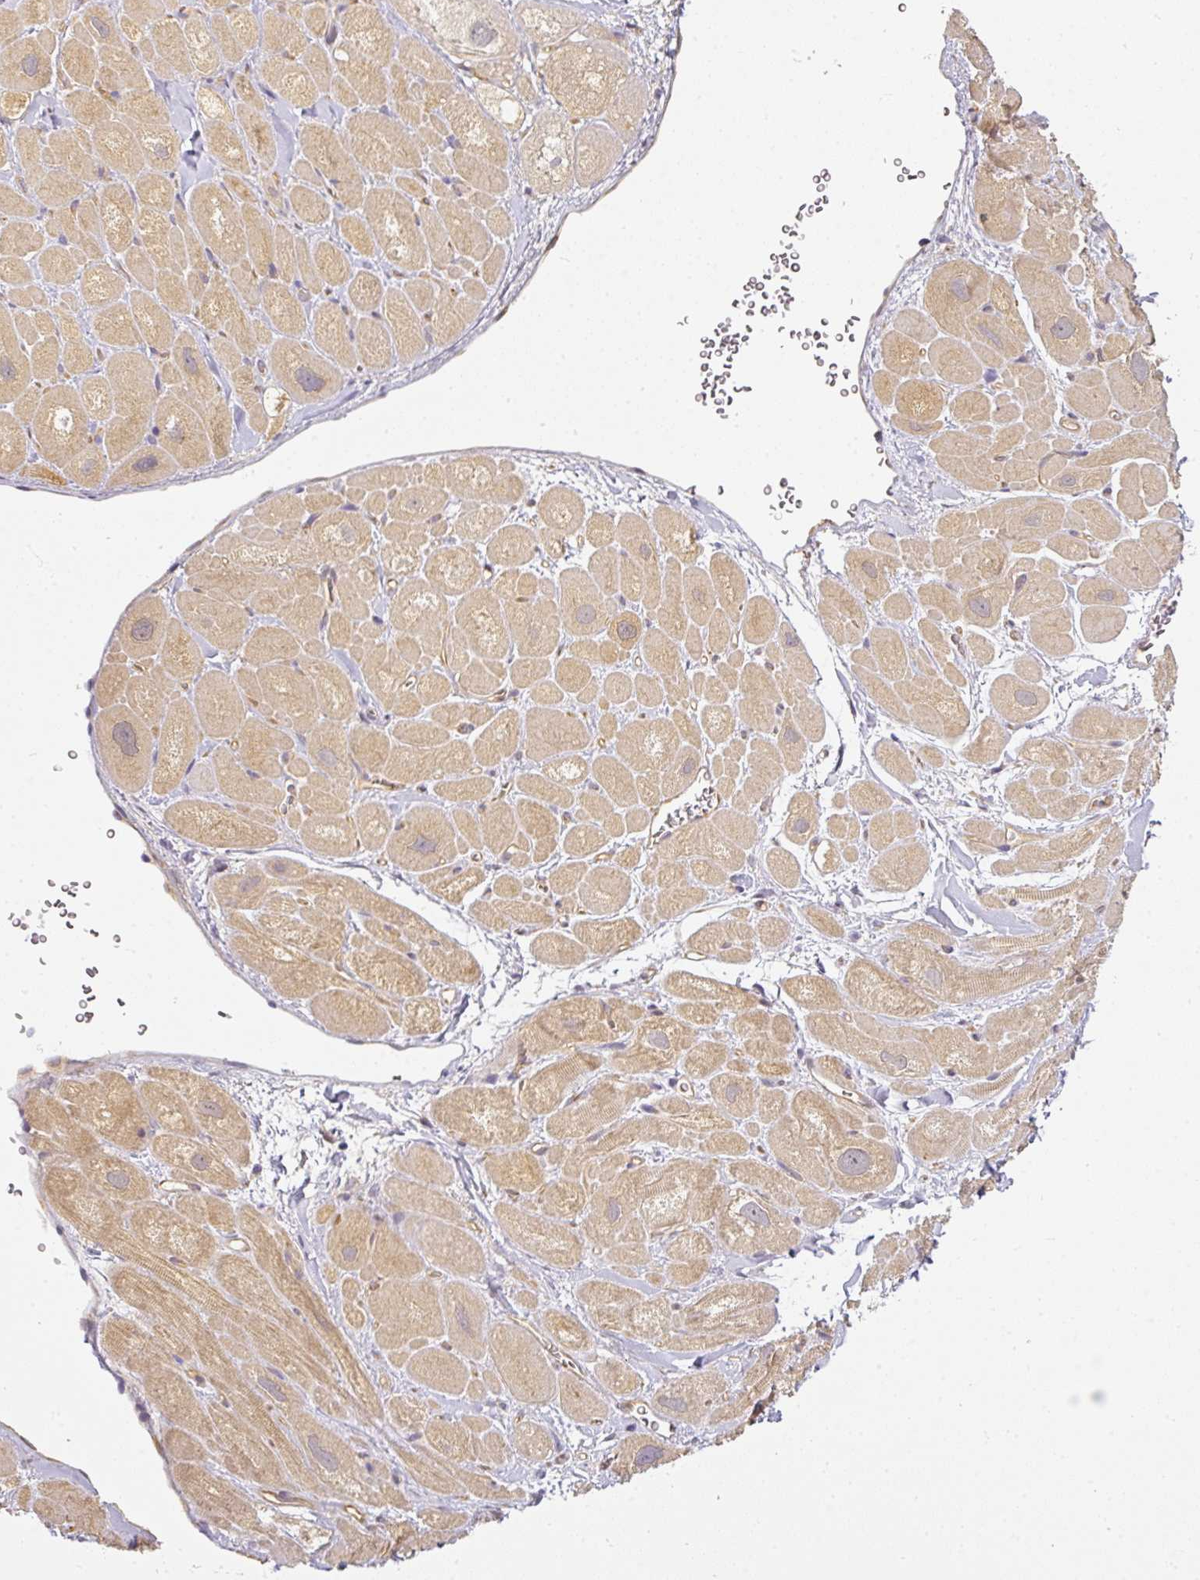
{"staining": {"intensity": "weak", "quantity": "25%-75%", "location": "cytoplasmic/membranous"}, "tissue": "heart muscle", "cell_type": "Cardiomyocytes", "image_type": "normal", "snomed": [{"axis": "morphology", "description": "Normal tissue, NOS"}, {"axis": "topography", "description": "Heart"}], "caption": "Heart muscle stained with immunohistochemistry demonstrates weak cytoplasmic/membranous positivity in about 25%-75% of cardiomyocytes.", "gene": "ANKRD18A", "patient": {"sex": "male", "age": 49}}